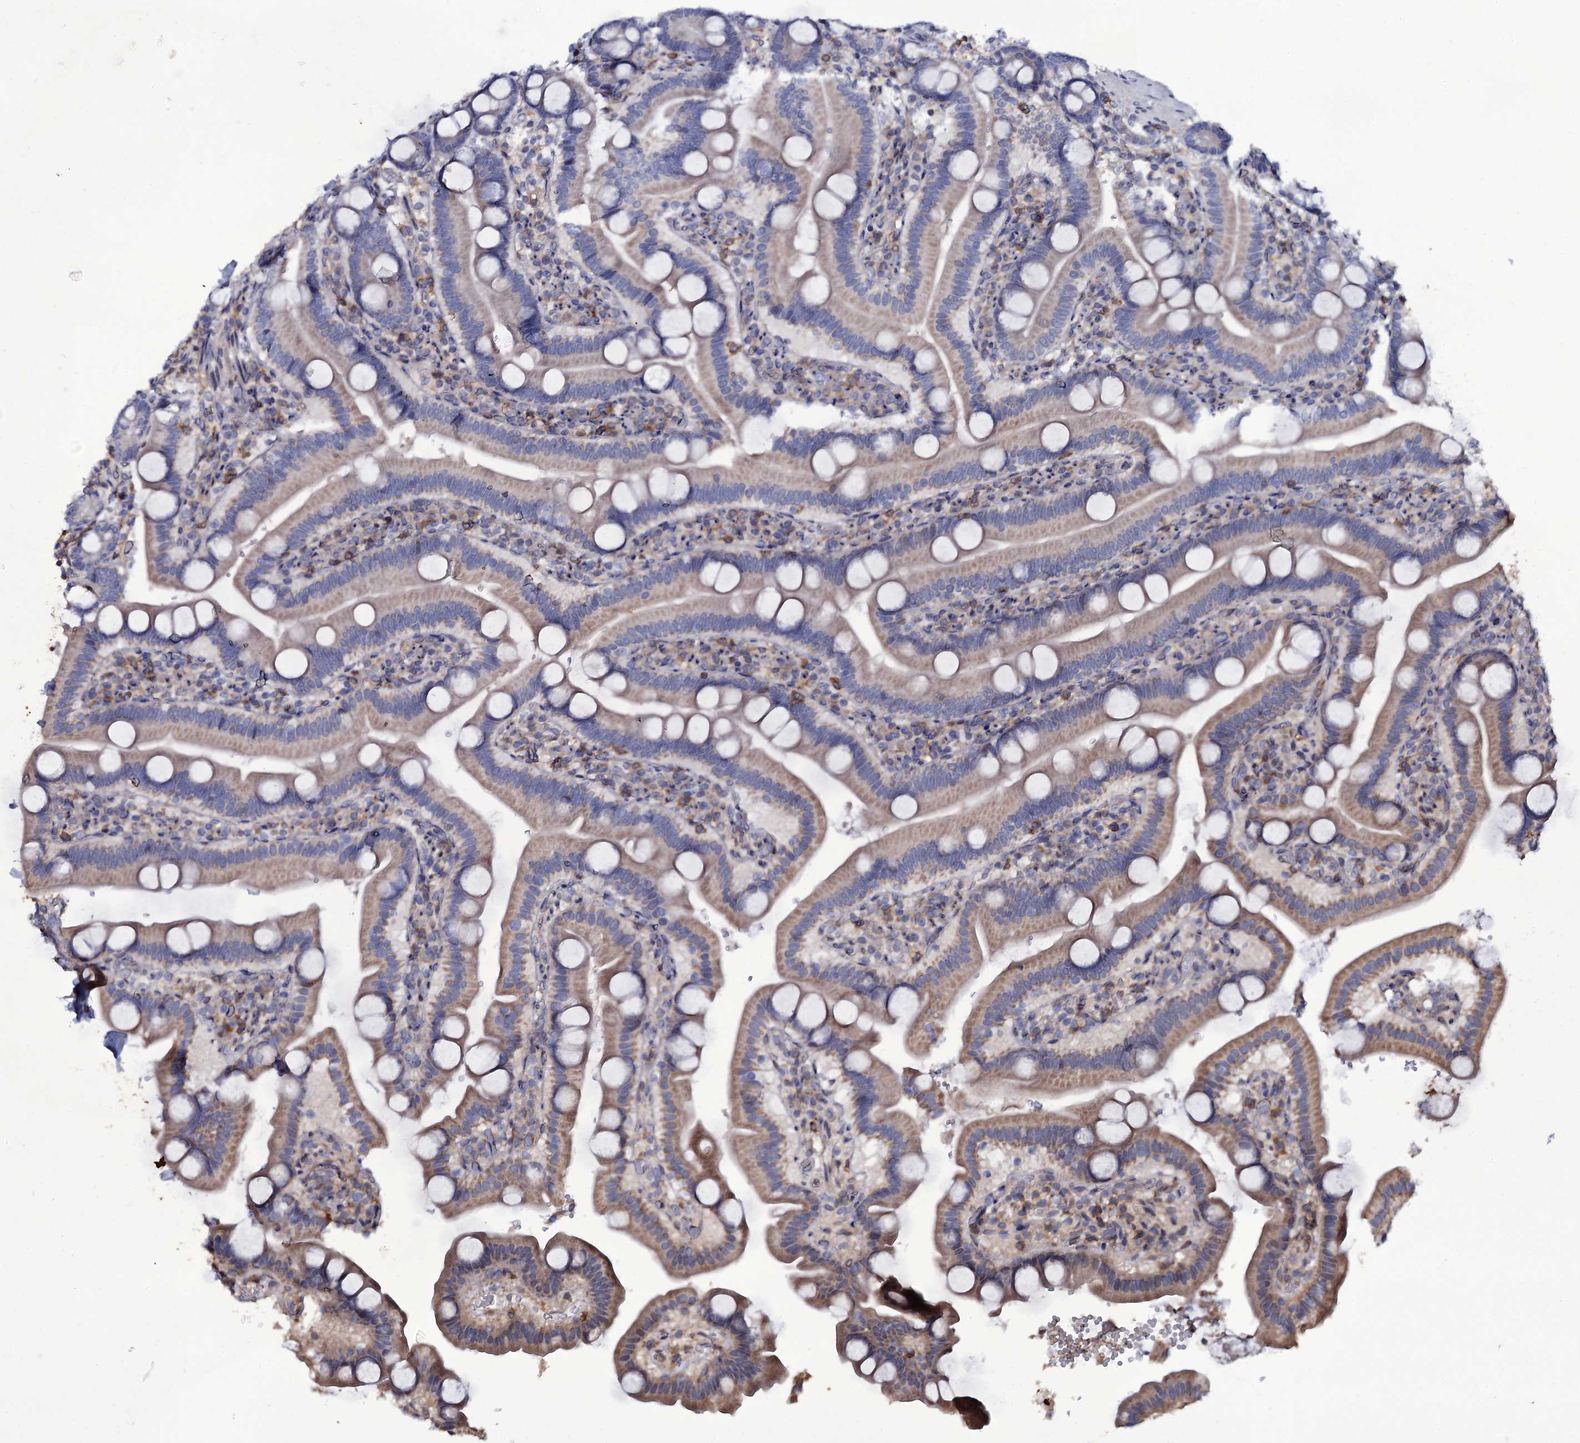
{"staining": {"intensity": "weak", "quantity": "25%-75%", "location": "cytoplasmic/membranous"}, "tissue": "duodenum", "cell_type": "Glandular cells", "image_type": "normal", "snomed": [{"axis": "morphology", "description": "Normal tissue, NOS"}, {"axis": "topography", "description": "Duodenum"}], "caption": "Protein expression analysis of unremarkable human duodenum reveals weak cytoplasmic/membranous positivity in approximately 25%-75% of glandular cells. The protein is stained brown, and the nuclei are stained in blue (DAB IHC with brightfield microscopy, high magnification).", "gene": "TTC23", "patient": {"sex": "male", "age": 55}}